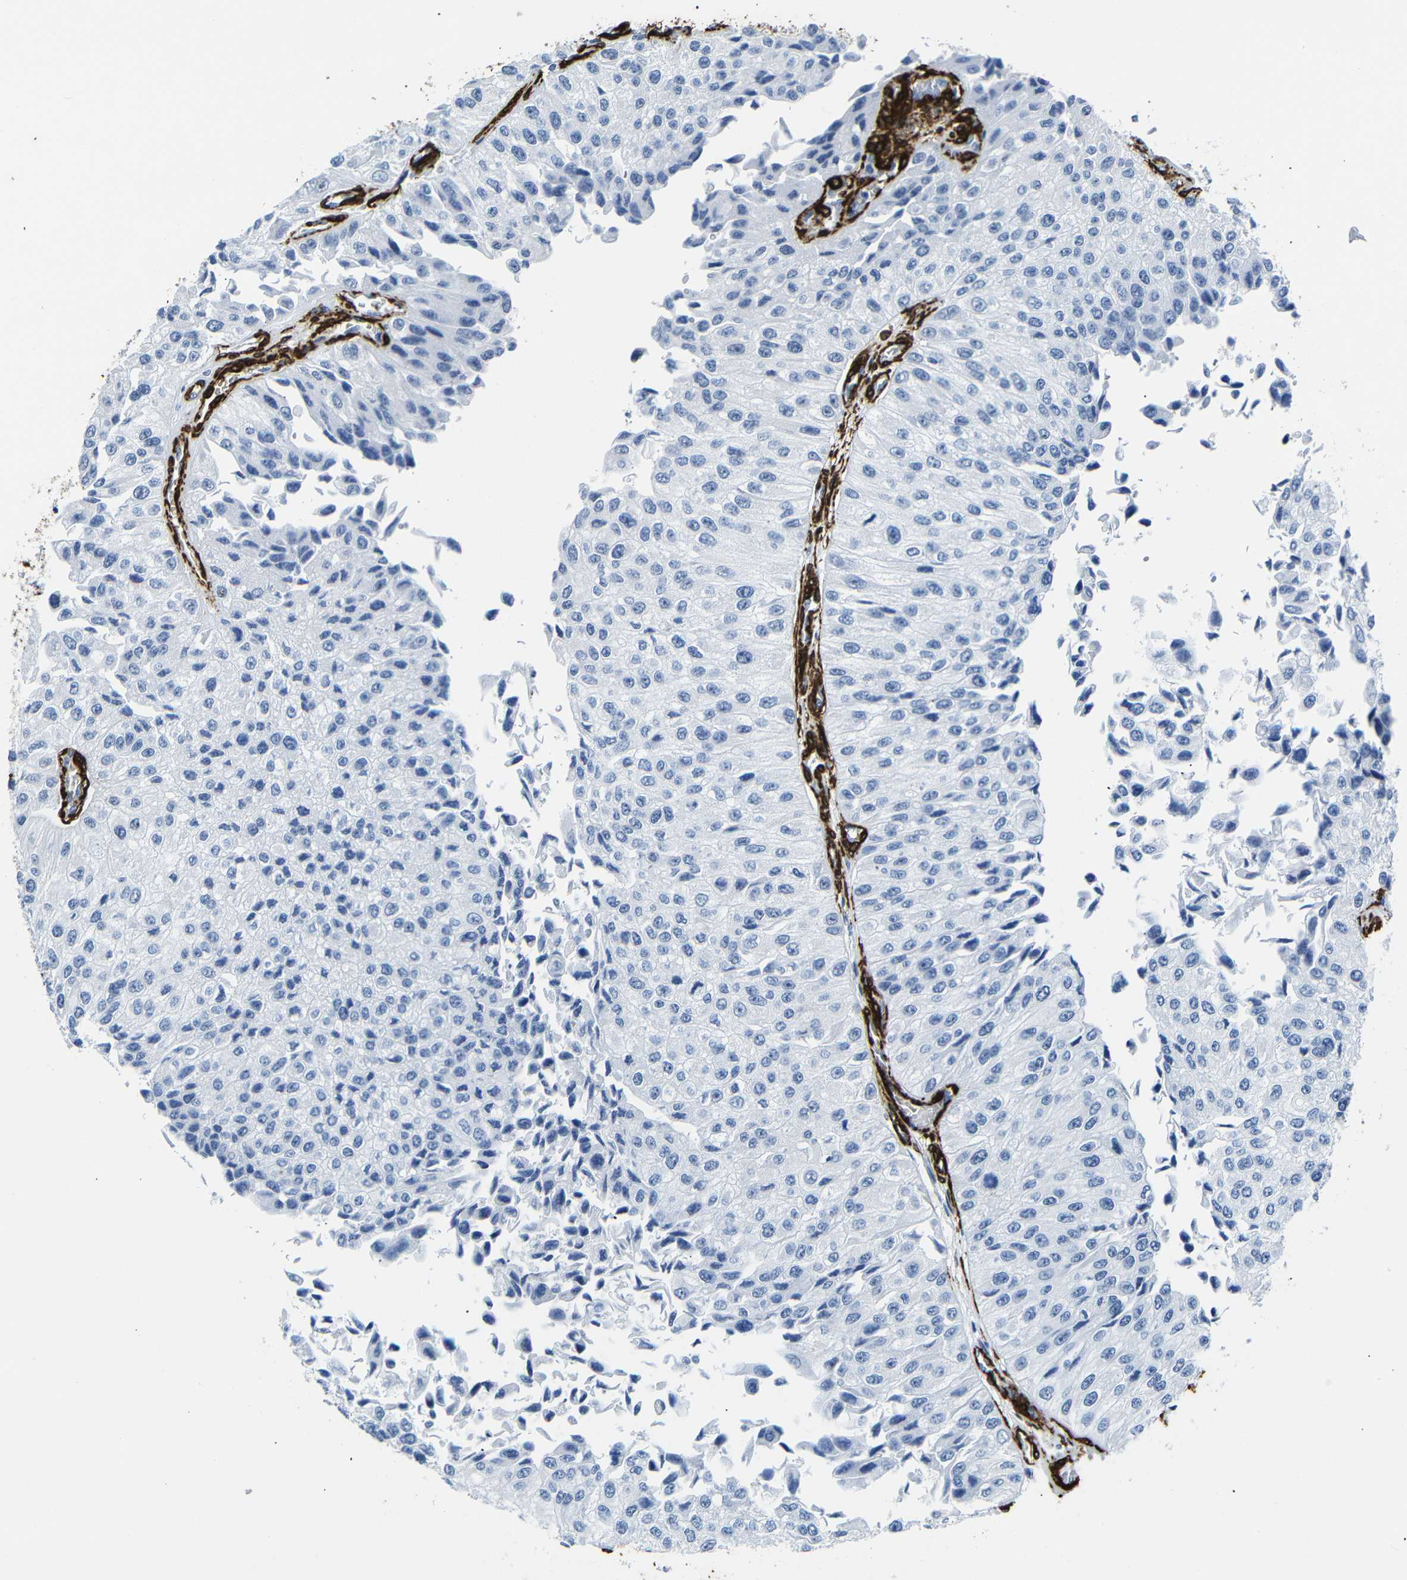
{"staining": {"intensity": "negative", "quantity": "none", "location": "none"}, "tissue": "urothelial cancer", "cell_type": "Tumor cells", "image_type": "cancer", "snomed": [{"axis": "morphology", "description": "Urothelial carcinoma, High grade"}, {"axis": "topography", "description": "Kidney"}, {"axis": "topography", "description": "Urinary bladder"}], "caption": "Urothelial cancer was stained to show a protein in brown. There is no significant staining in tumor cells.", "gene": "ACTA2", "patient": {"sex": "male", "age": 77}}